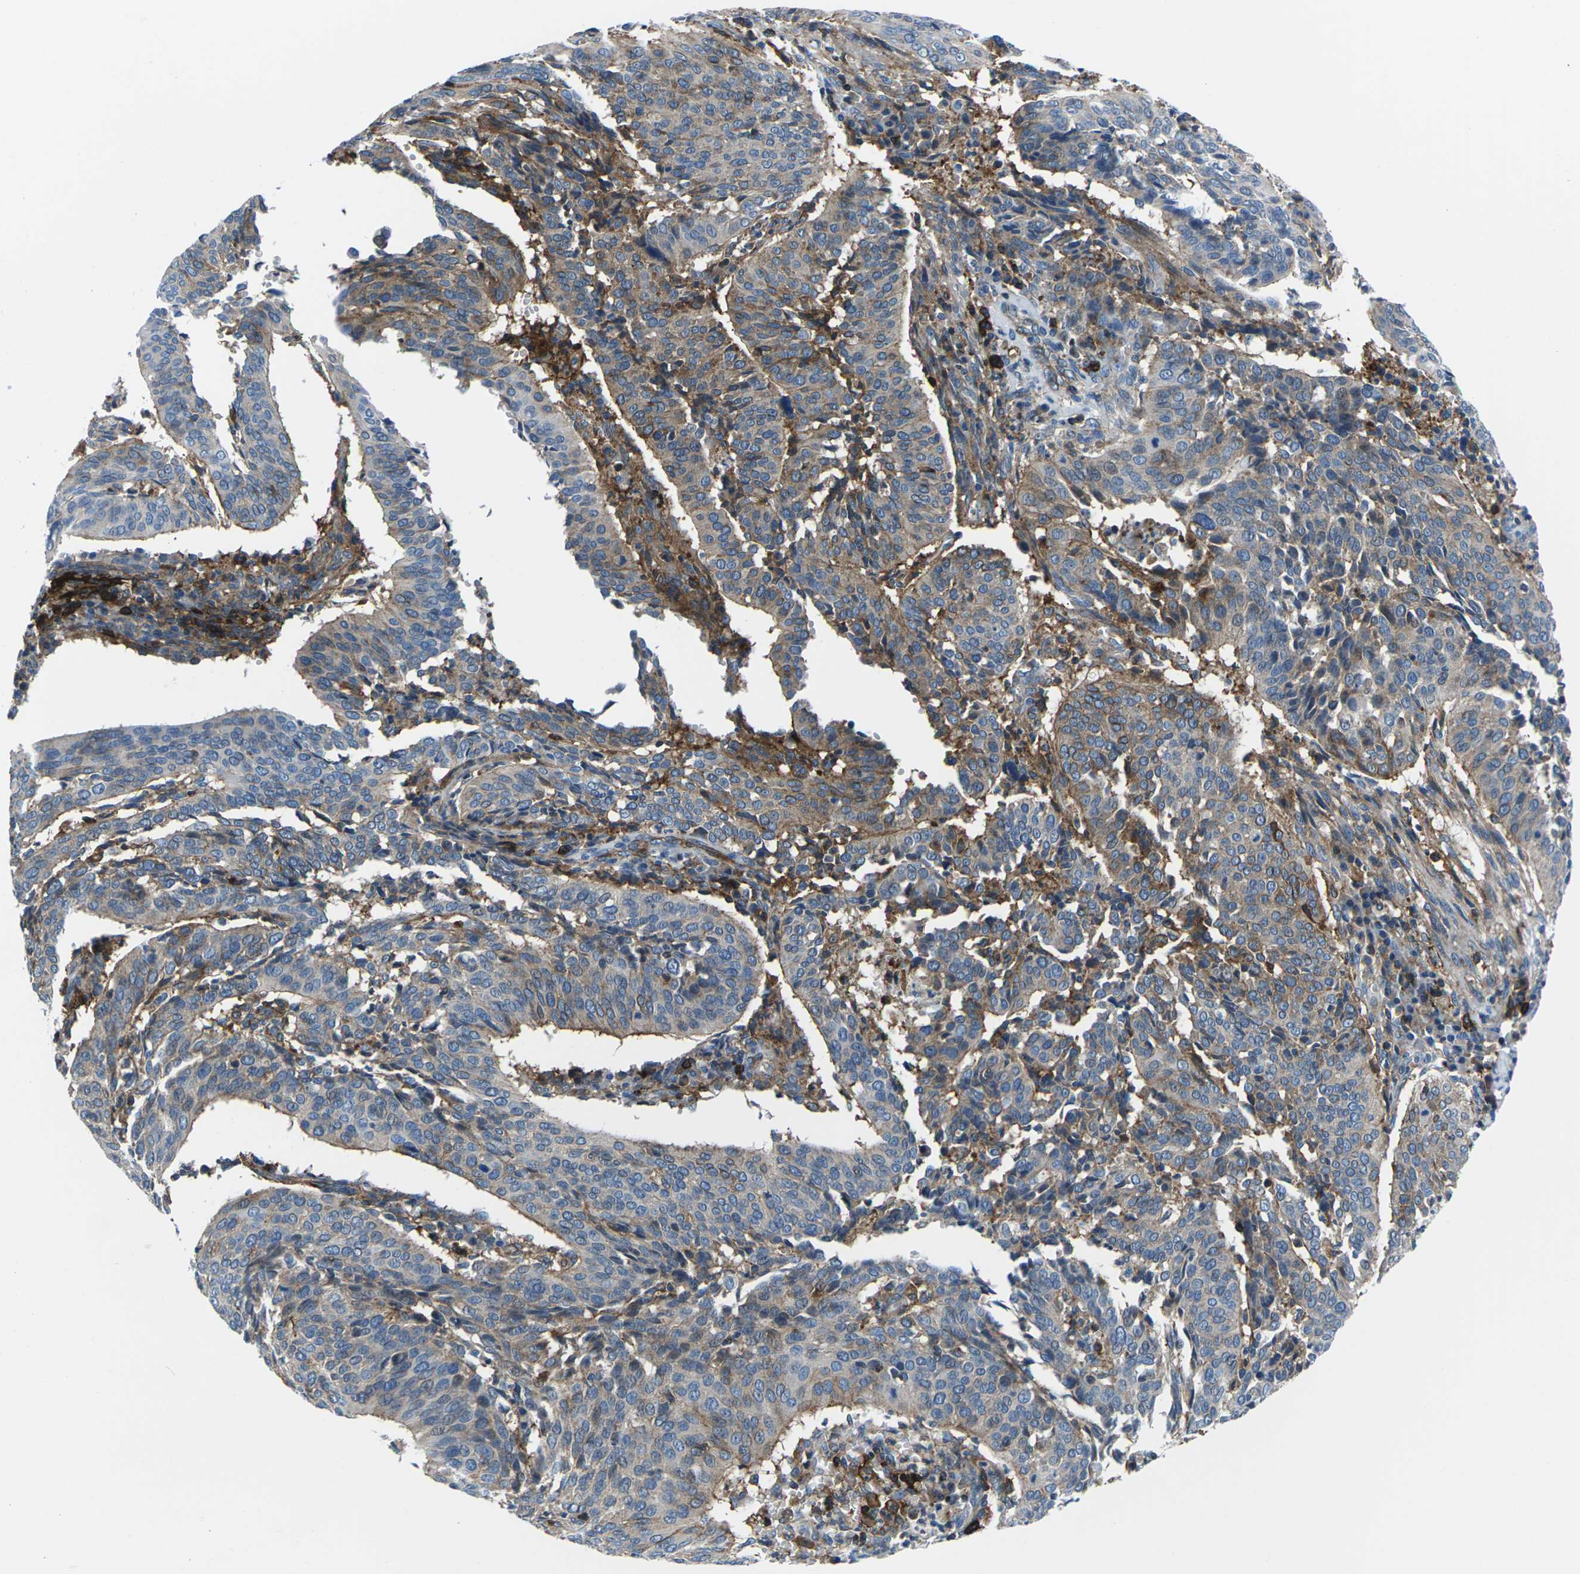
{"staining": {"intensity": "weak", "quantity": ">75%", "location": "cytoplasmic/membranous"}, "tissue": "cervical cancer", "cell_type": "Tumor cells", "image_type": "cancer", "snomed": [{"axis": "morphology", "description": "Normal tissue, NOS"}, {"axis": "morphology", "description": "Squamous cell carcinoma, NOS"}, {"axis": "topography", "description": "Cervix"}], "caption": "Weak cytoplasmic/membranous expression for a protein is present in approximately >75% of tumor cells of cervical cancer (squamous cell carcinoma) using IHC.", "gene": "SOCS4", "patient": {"sex": "female", "age": 39}}